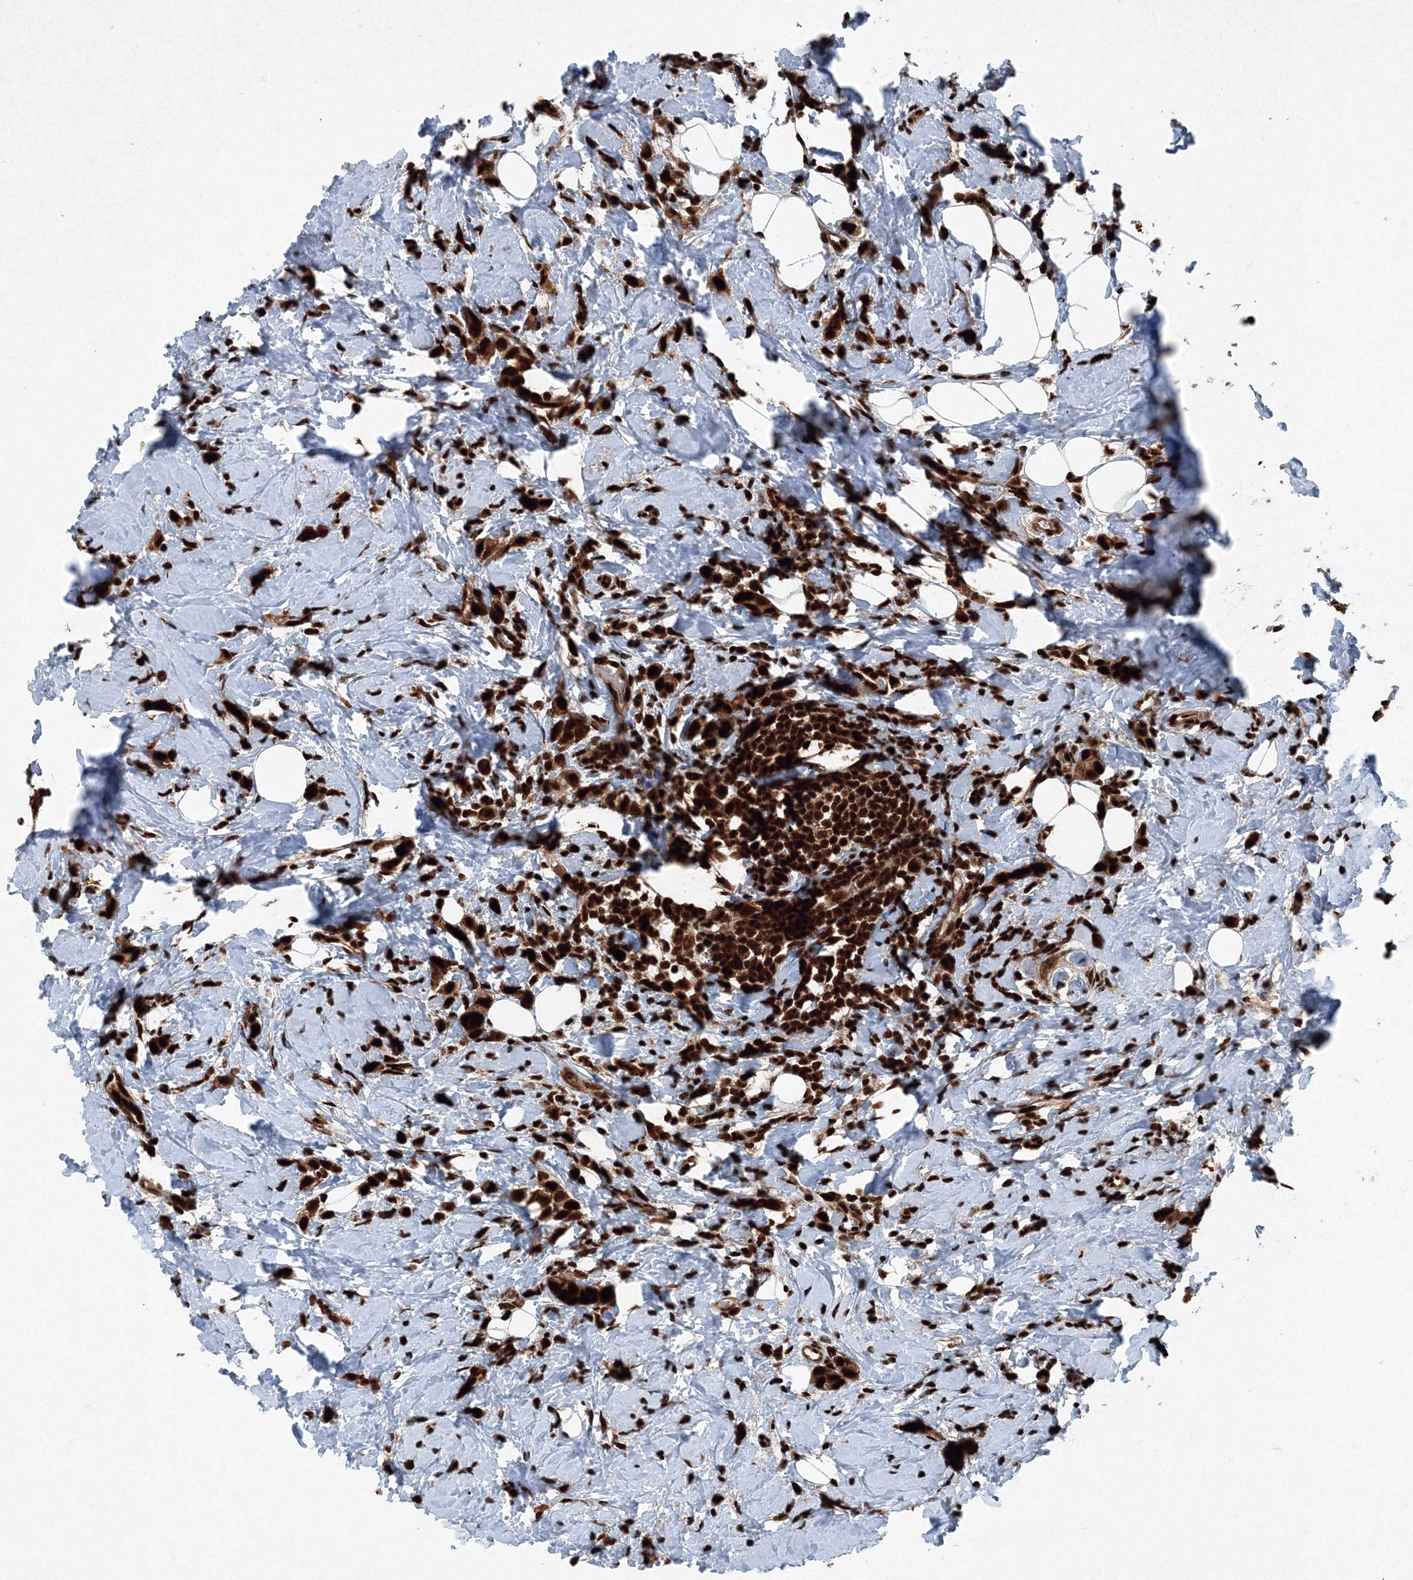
{"staining": {"intensity": "strong", "quantity": ">75%", "location": "cytoplasmic/membranous,nuclear"}, "tissue": "breast cancer", "cell_type": "Tumor cells", "image_type": "cancer", "snomed": [{"axis": "morphology", "description": "Lobular carcinoma"}, {"axis": "topography", "description": "Breast"}], "caption": "Breast cancer was stained to show a protein in brown. There is high levels of strong cytoplasmic/membranous and nuclear positivity in approximately >75% of tumor cells.", "gene": "SNRPC", "patient": {"sex": "female", "age": 47}}